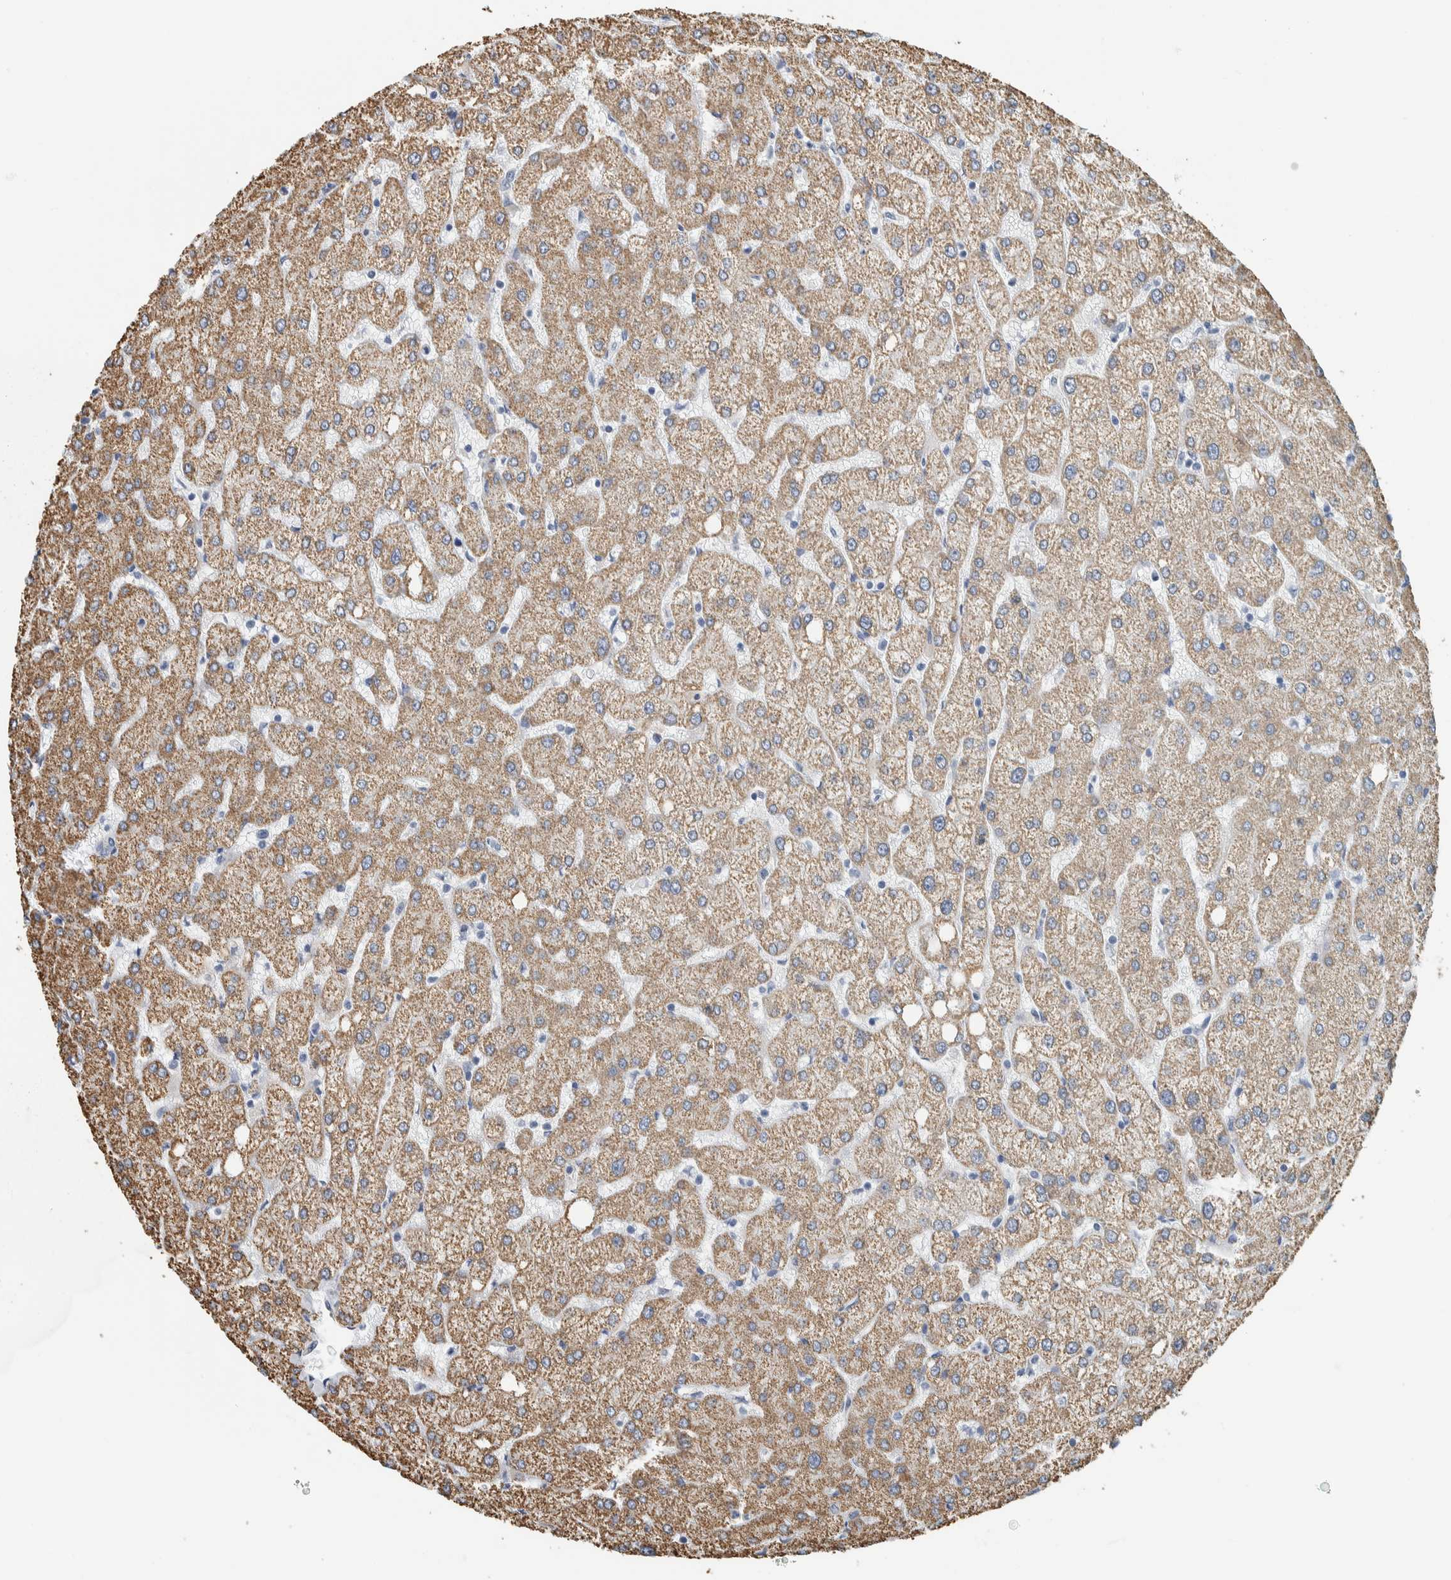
{"staining": {"intensity": "negative", "quantity": "none", "location": "none"}, "tissue": "liver", "cell_type": "Cholangiocytes", "image_type": "normal", "snomed": [{"axis": "morphology", "description": "Normal tissue, NOS"}, {"axis": "topography", "description": "Liver"}], "caption": "IHC photomicrograph of normal liver: human liver stained with DAB (3,3'-diaminobenzidine) demonstrates no significant protein staining in cholangiocytes. (DAB immunohistochemistry (IHC) visualized using brightfield microscopy, high magnification).", "gene": "NEFM", "patient": {"sex": "female", "age": 54}}